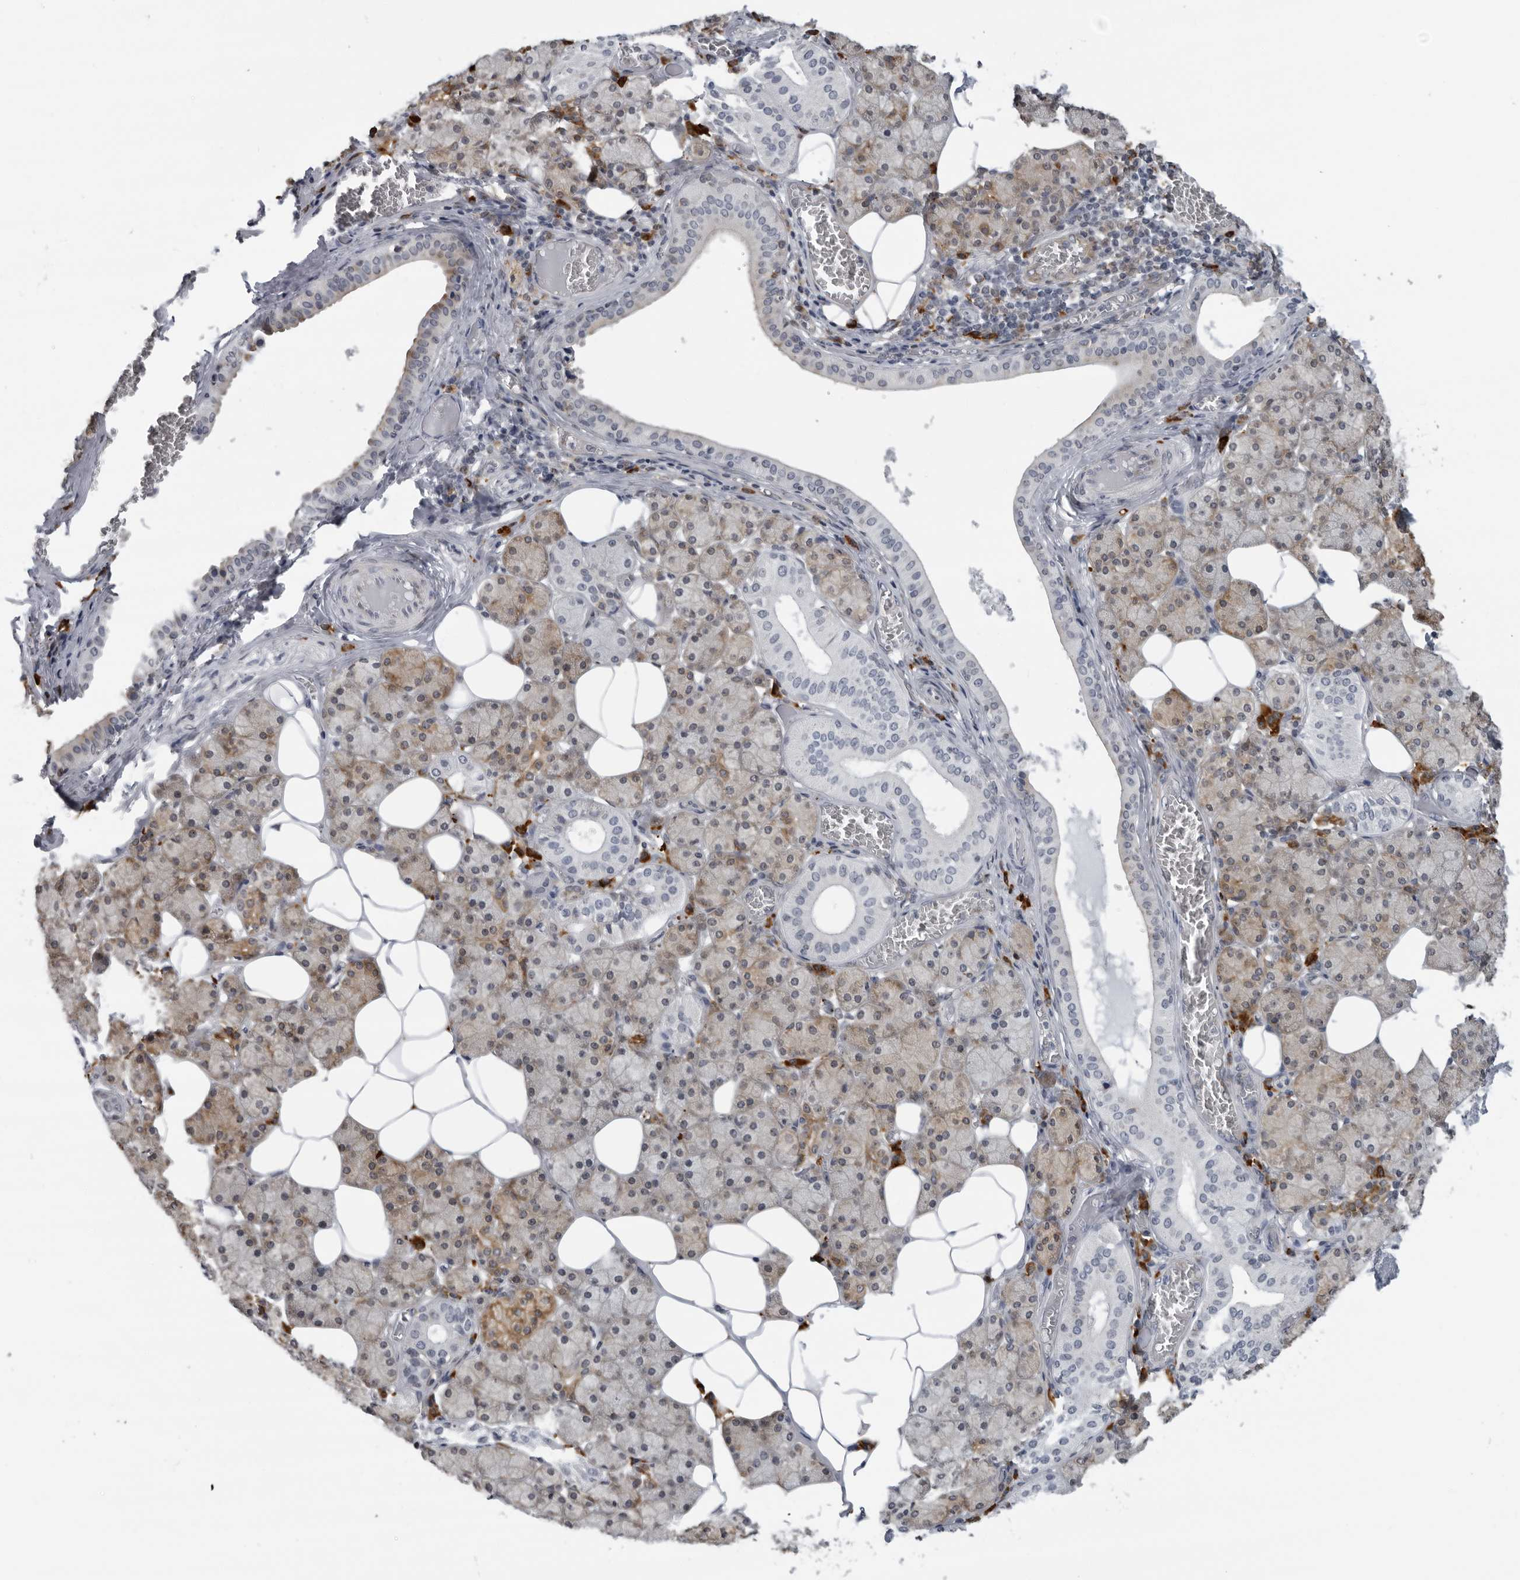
{"staining": {"intensity": "moderate", "quantity": "25%-75%", "location": "cytoplasmic/membranous"}, "tissue": "salivary gland", "cell_type": "Glandular cells", "image_type": "normal", "snomed": [{"axis": "morphology", "description": "Normal tissue, NOS"}, {"axis": "topography", "description": "Salivary gland"}], "caption": "IHC staining of unremarkable salivary gland, which demonstrates medium levels of moderate cytoplasmic/membranous staining in approximately 25%-75% of glandular cells indicating moderate cytoplasmic/membranous protein staining. The staining was performed using DAB (brown) for protein detection and nuclei were counterstained in hematoxylin (blue).", "gene": "ALPK2", "patient": {"sex": "female", "age": 33}}